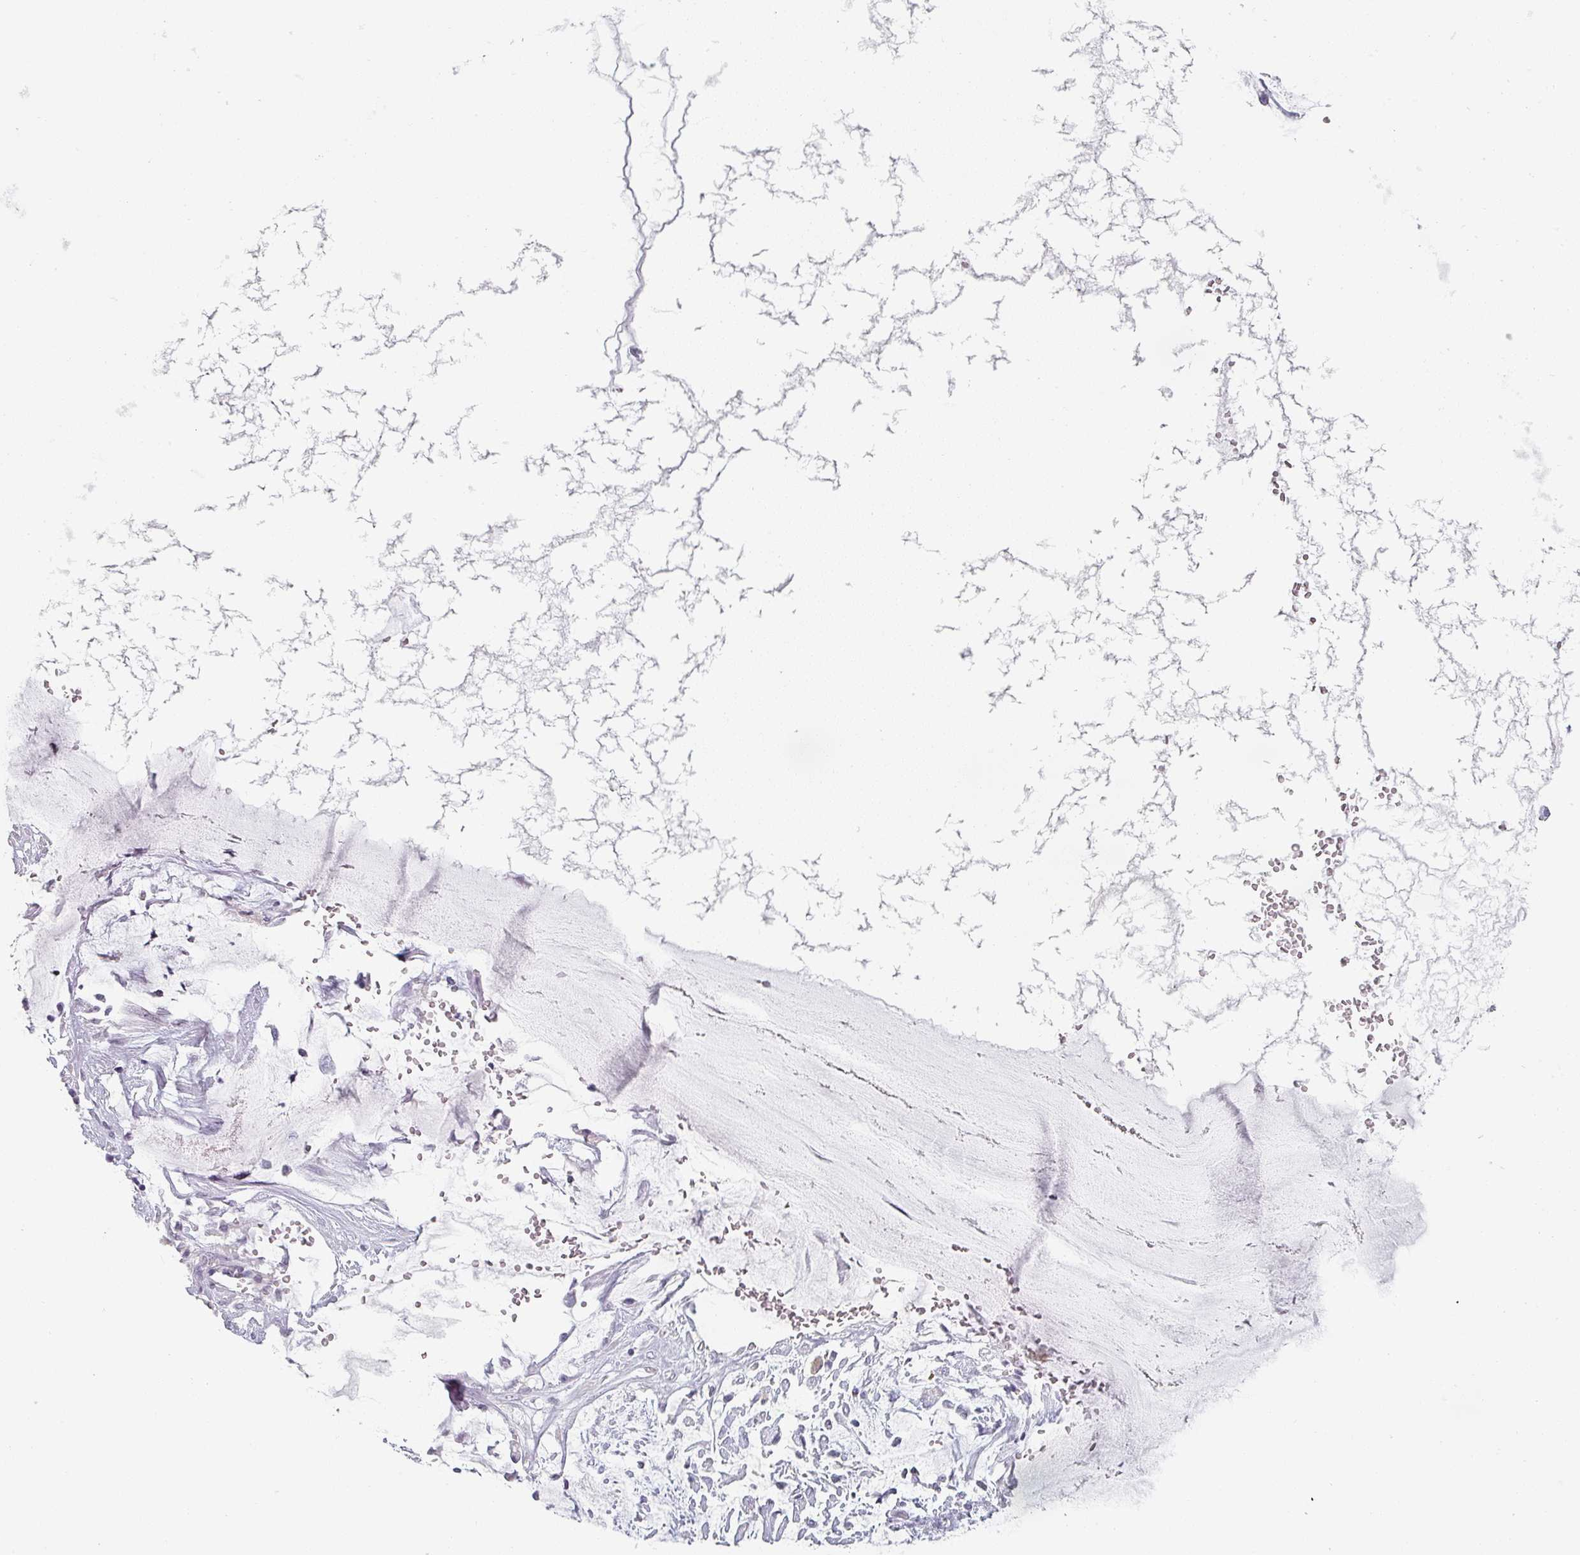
{"staining": {"intensity": "negative", "quantity": "none", "location": "none"}, "tissue": "ovarian cancer", "cell_type": "Tumor cells", "image_type": "cancer", "snomed": [{"axis": "morphology", "description": "Cystadenocarcinoma, mucinous, NOS"}, {"axis": "topography", "description": "Ovary"}], "caption": "The micrograph shows no staining of tumor cells in mucinous cystadenocarcinoma (ovarian). Nuclei are stained in blue.", "gene": "SFTPA1", "patient": {"sex": "female", "age": 73}}